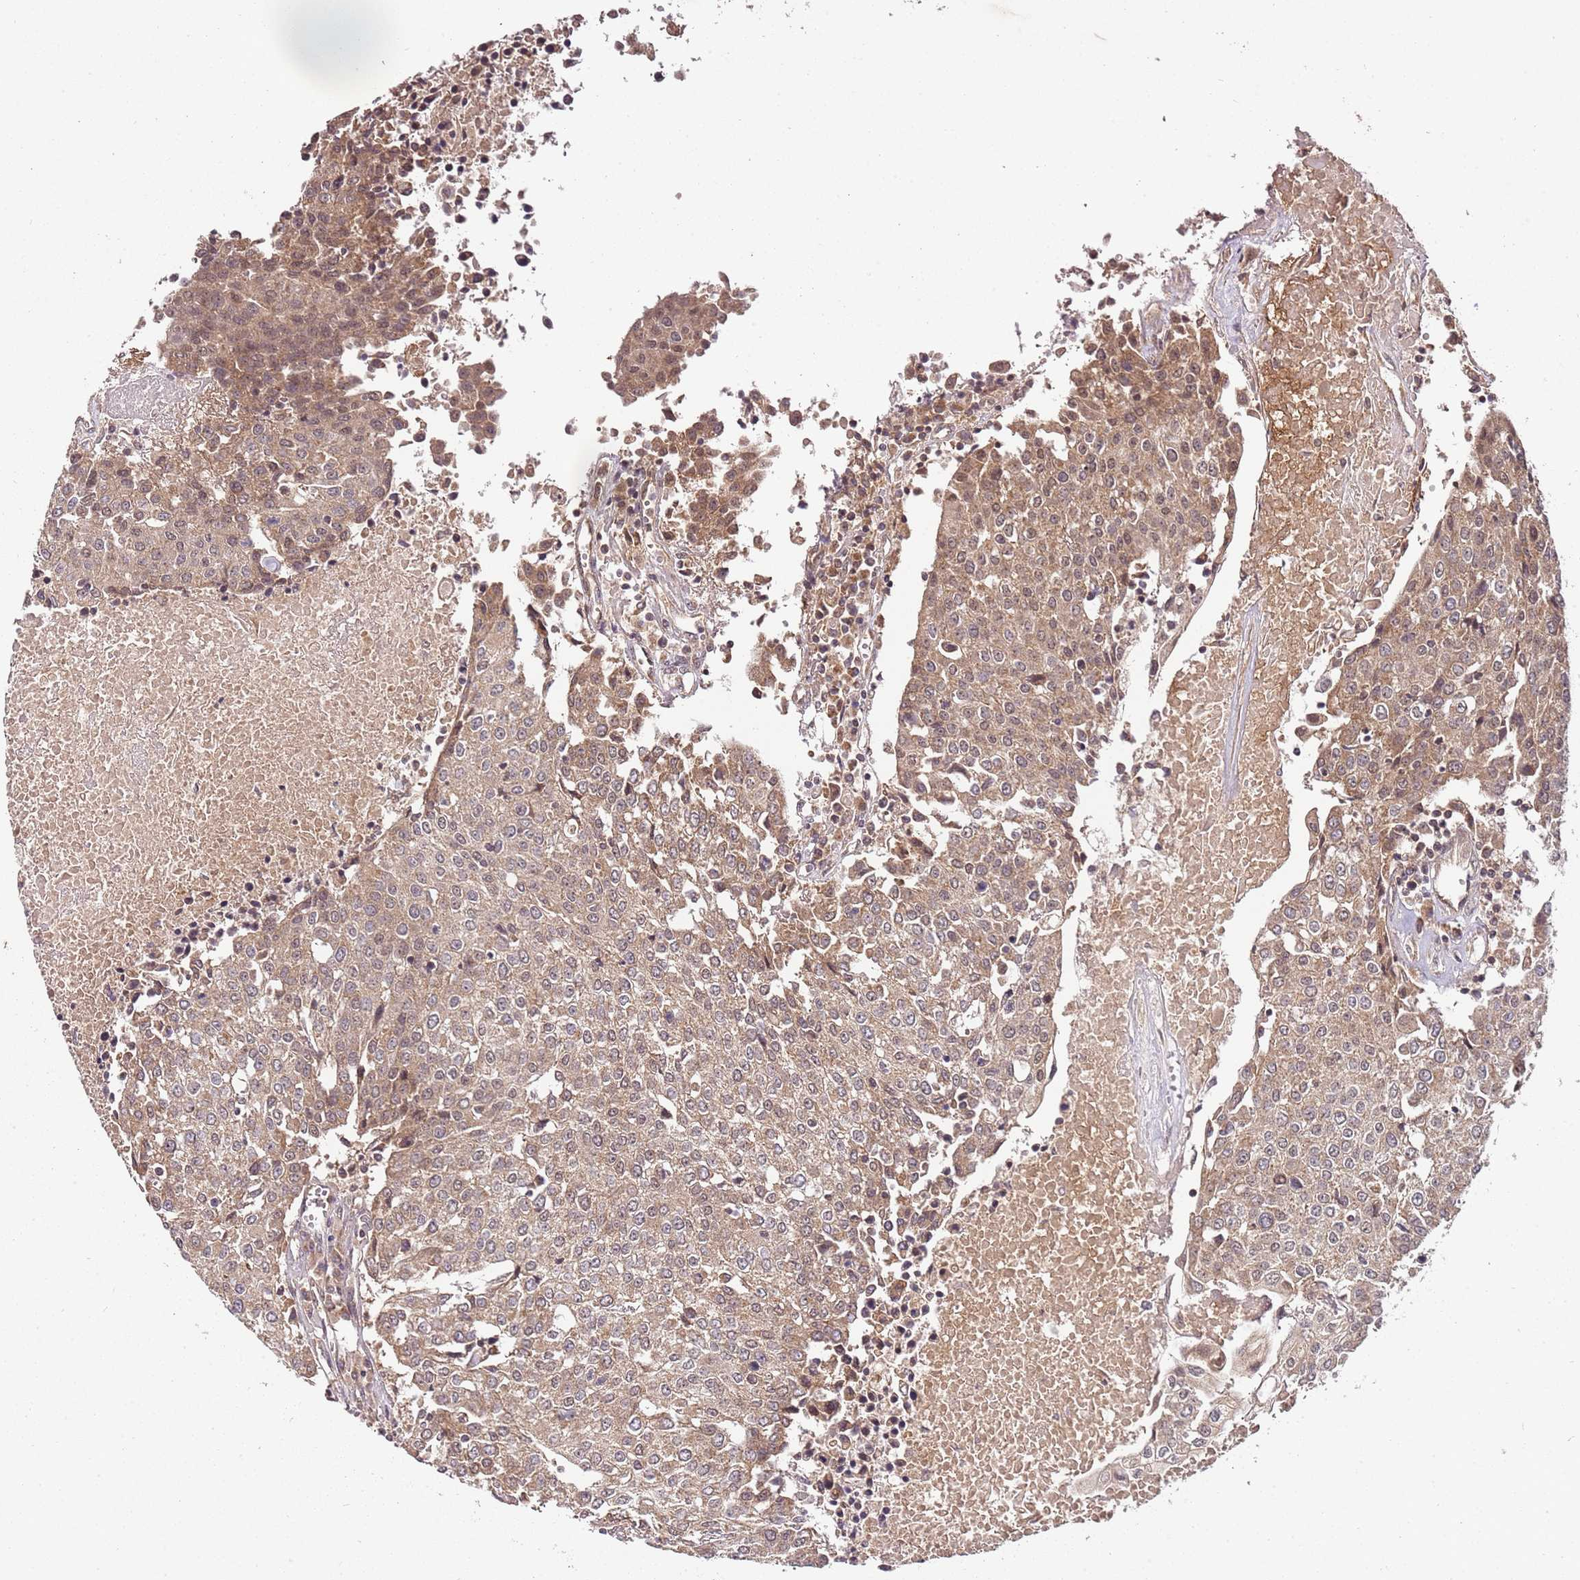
{"staining": {"intensity": "moderate", "quantity": ">75%", "location": "cytoplasmic/membranous,nuclear"}, "tissue": "urothelial cancer", "cell_type": "Tumor cells", "image_type": "cancer", "snomed": [{"axis": "morphology", "description": "Urothelial carcinoma, High grade"}, {"axis": "topography", "description": "Urinary bladder"}], "caption": "DAB (3,3'-diaminobenzidine) immunohistochemical staining of urothelial carcinoma (high-grade) exhibits moderate cytoplasmic/membranous and nuclear protein staining in approximately >75% of tumor cells.", "gene": "LIN37", "patient": {"sex": "female", "age": 85}}